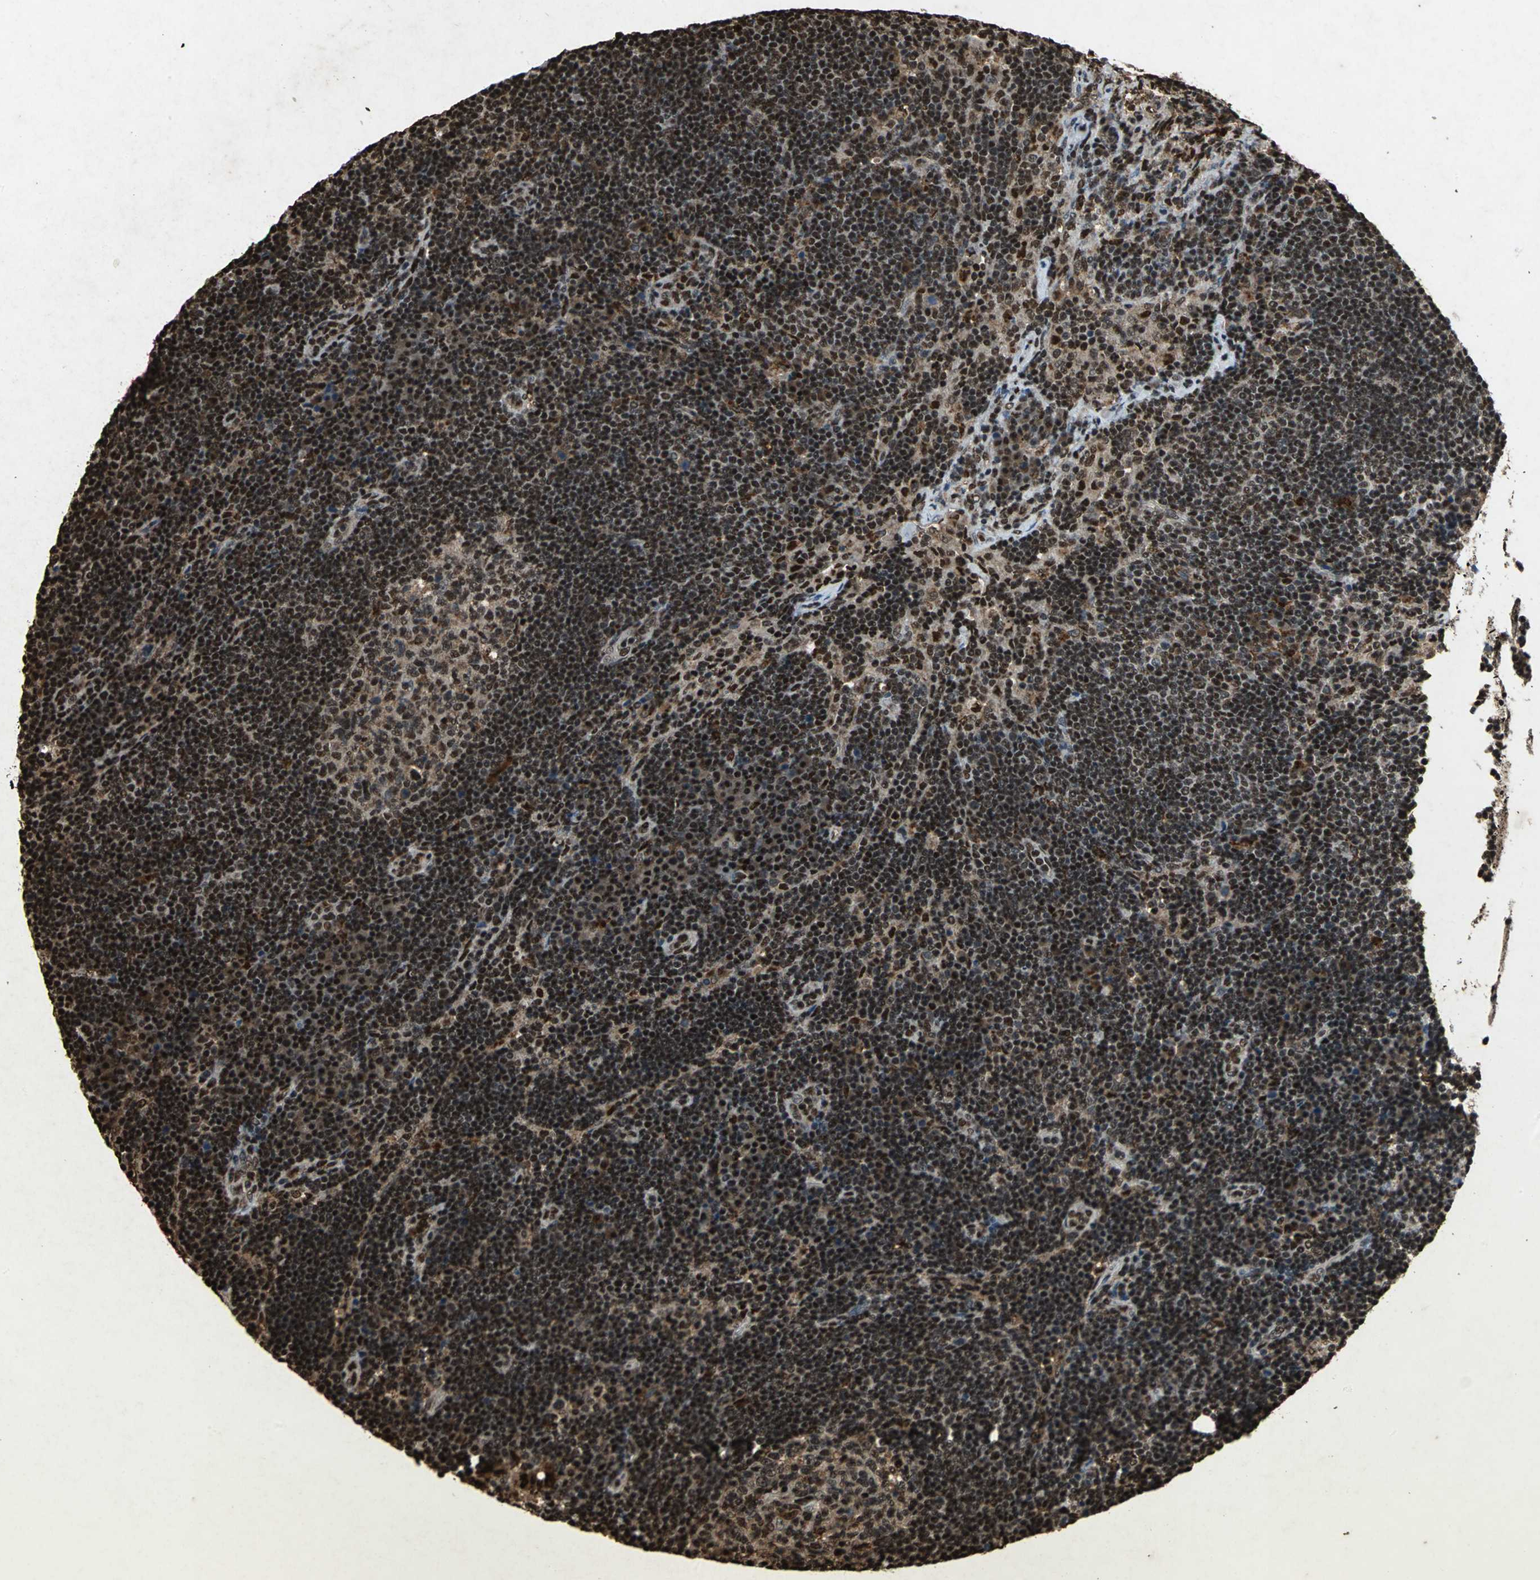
{"staining": {"intensity": "strong", "quantity": ">75%", "location": "nuclear"}, "tissue": "lymph node", "cell_type": "Germinal center cells", "image_type": "normal", "snomed": [{"axis": "morphology", "description": "Normal tissue, NOS"}, {"axis": "morphology", "description": "Squamous cell carcinoma, metastatic, NOS"}, {"axis": "topography", "description": "Lymph node"}], "caption": "Protein analysis of benign lymph node demonstrates strong nuclear expression in about >75% of germinal center cells.", "gene": "ANP32A", "patient": {"sex": "female", "age": 53}}